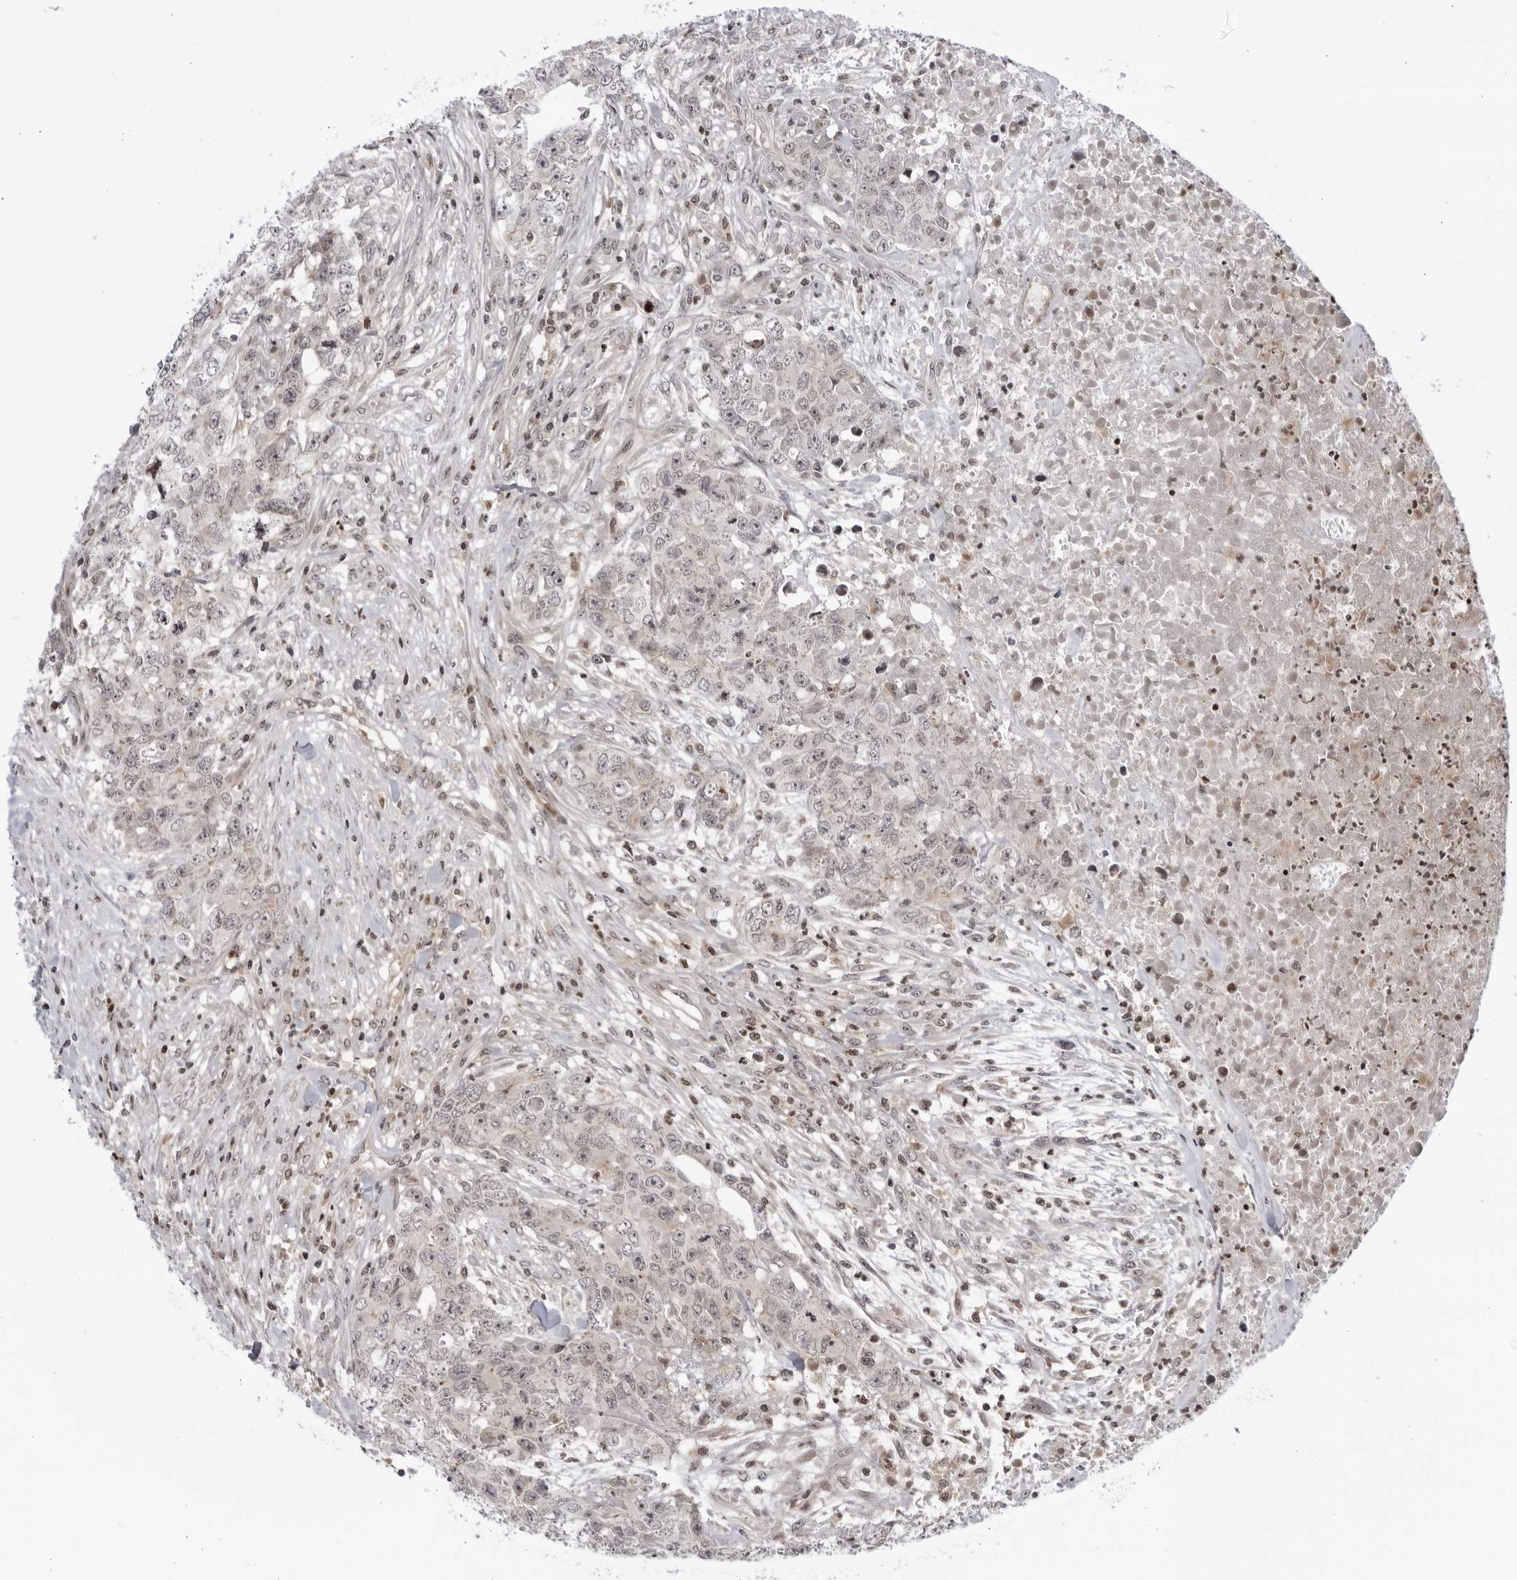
{"staining": {"intensity": "weak", "quantity": "<25%", "location": "cytoplasmic/membranous"}, "tissue": "testis cancer", "cell_type": "Tumor cells", "image_type": "cancer", "snomed": [{"axis": "morphology", "description": "Carcinoma, Embryonal, NOS"}, {"axis": "topography", "description": "Testis"}], "caption": "High magnification brightfield microscopy of testis cancer stained with DAB (brown) and counterstained with hematoxylin (blue): tumor cells show no significant expression.", "gene": "DTL", "patient": {"sex": "male", "age": 28}}